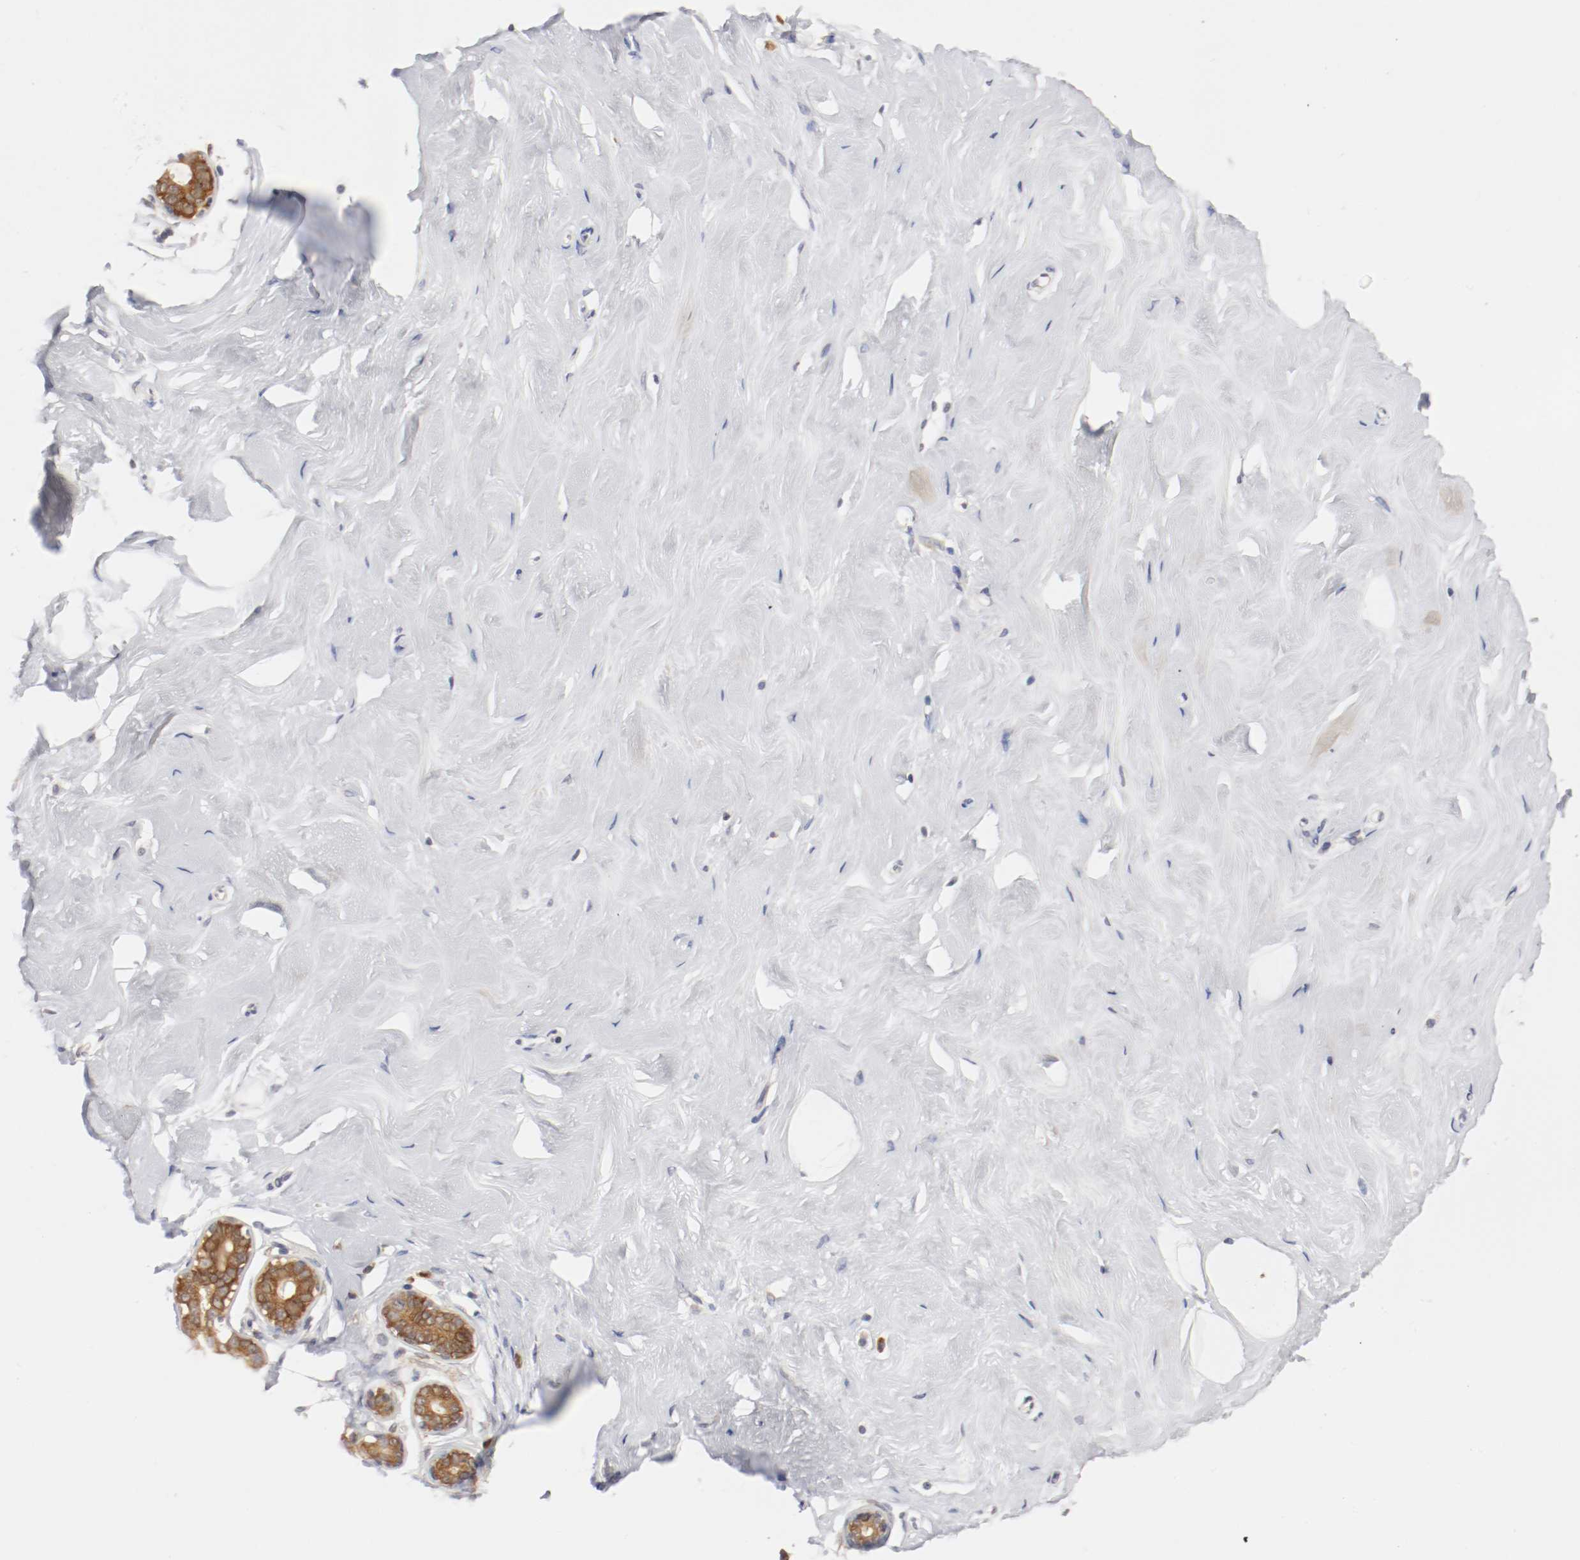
{"staining": {"intensity": "negative", "quantity": "none", "location": "none"}, "tissue": "breast", "cell_type": "Adipocytes", "image_type": "normal", "snomed": [{"axis": "morphology", "description": "Normal tissue, NOS"}, {"axis": "topography", "description": "Breast"}], "caption": "The image exhibits no staining of adipocytes in benign breast. (Brightfield microscopy of DAB immunohistochemistry at high magnification).", "gene": "FKBP3", "patient": {"sex": "female", "age": 23}}